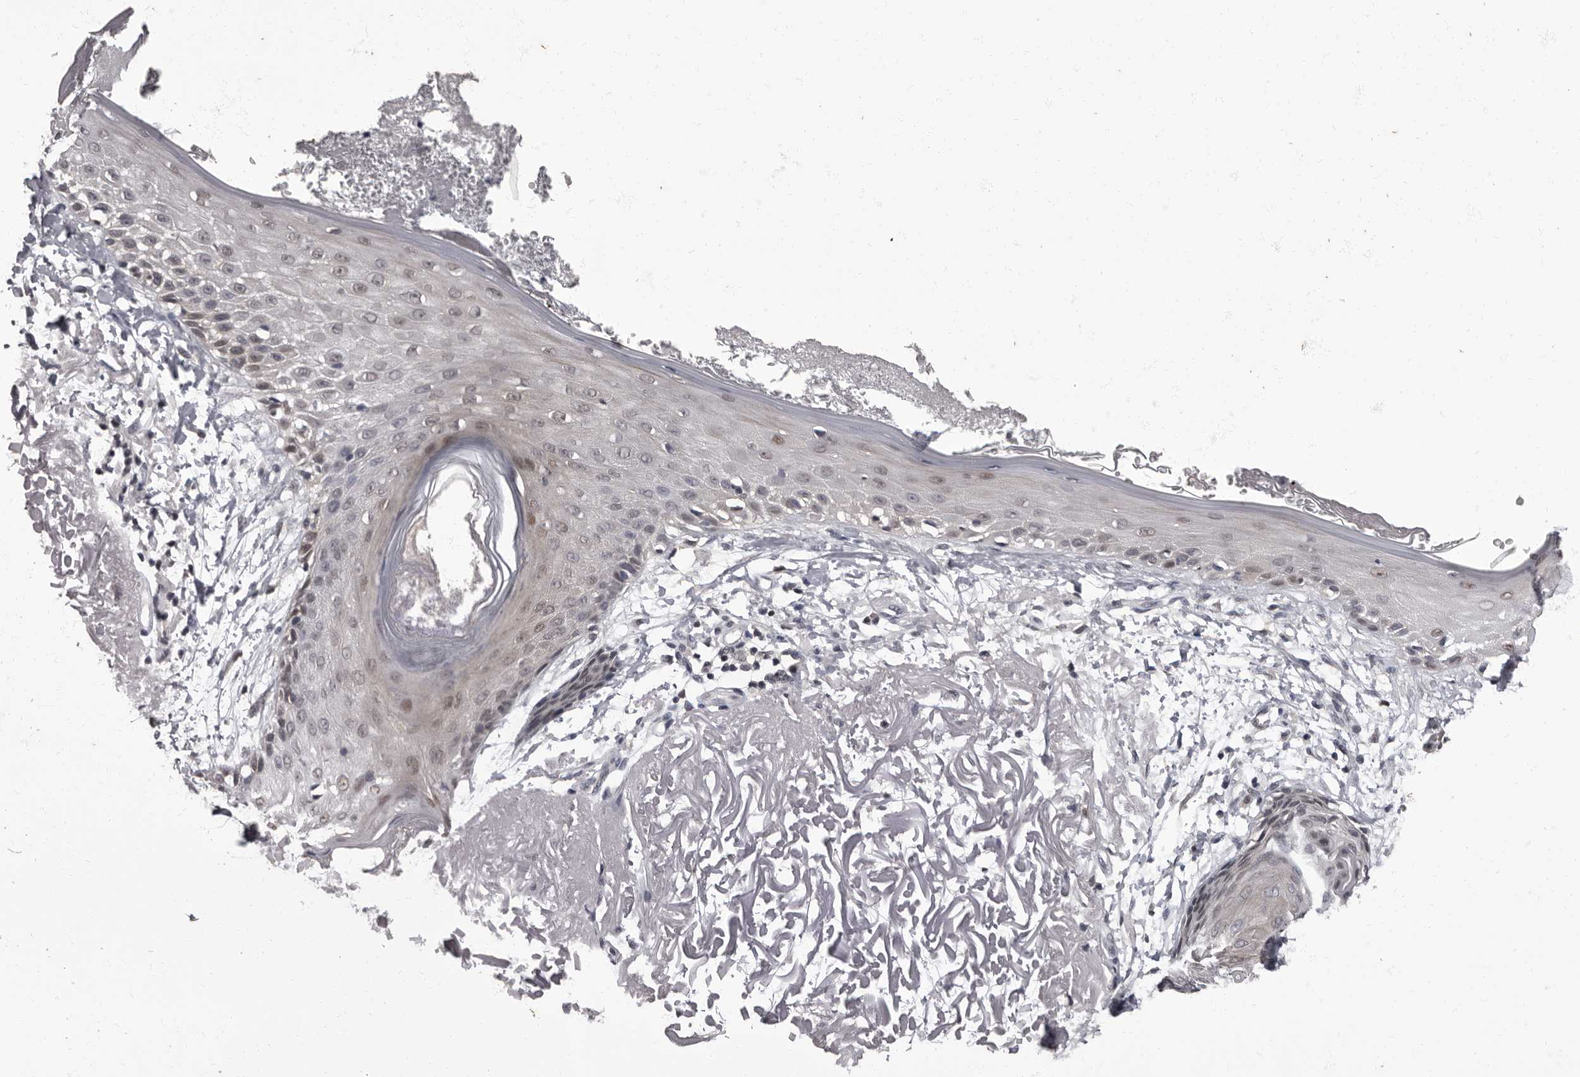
{"staining": {"intensity": "negative", "quantity": "none", "location": "none"}, "tissue": "skin", "cell_type": "Fibroblasts", "image_type": "normal", "snomed": [{"axis": "morphology", "description": "Normal tissue, NOS"}, {"axis": "topography", "description": "Skin"}, {"axis": "topography", "description": "Skeletal muscle"}], "caption": "Protein analysis of normal skin shows no significant staining in fibroblasts. (DAB (3,3'-diaminobenzidine) IHC, high magnification).", "gene": "C1orf50", "patient": {"sex": "male", "age": 83}}